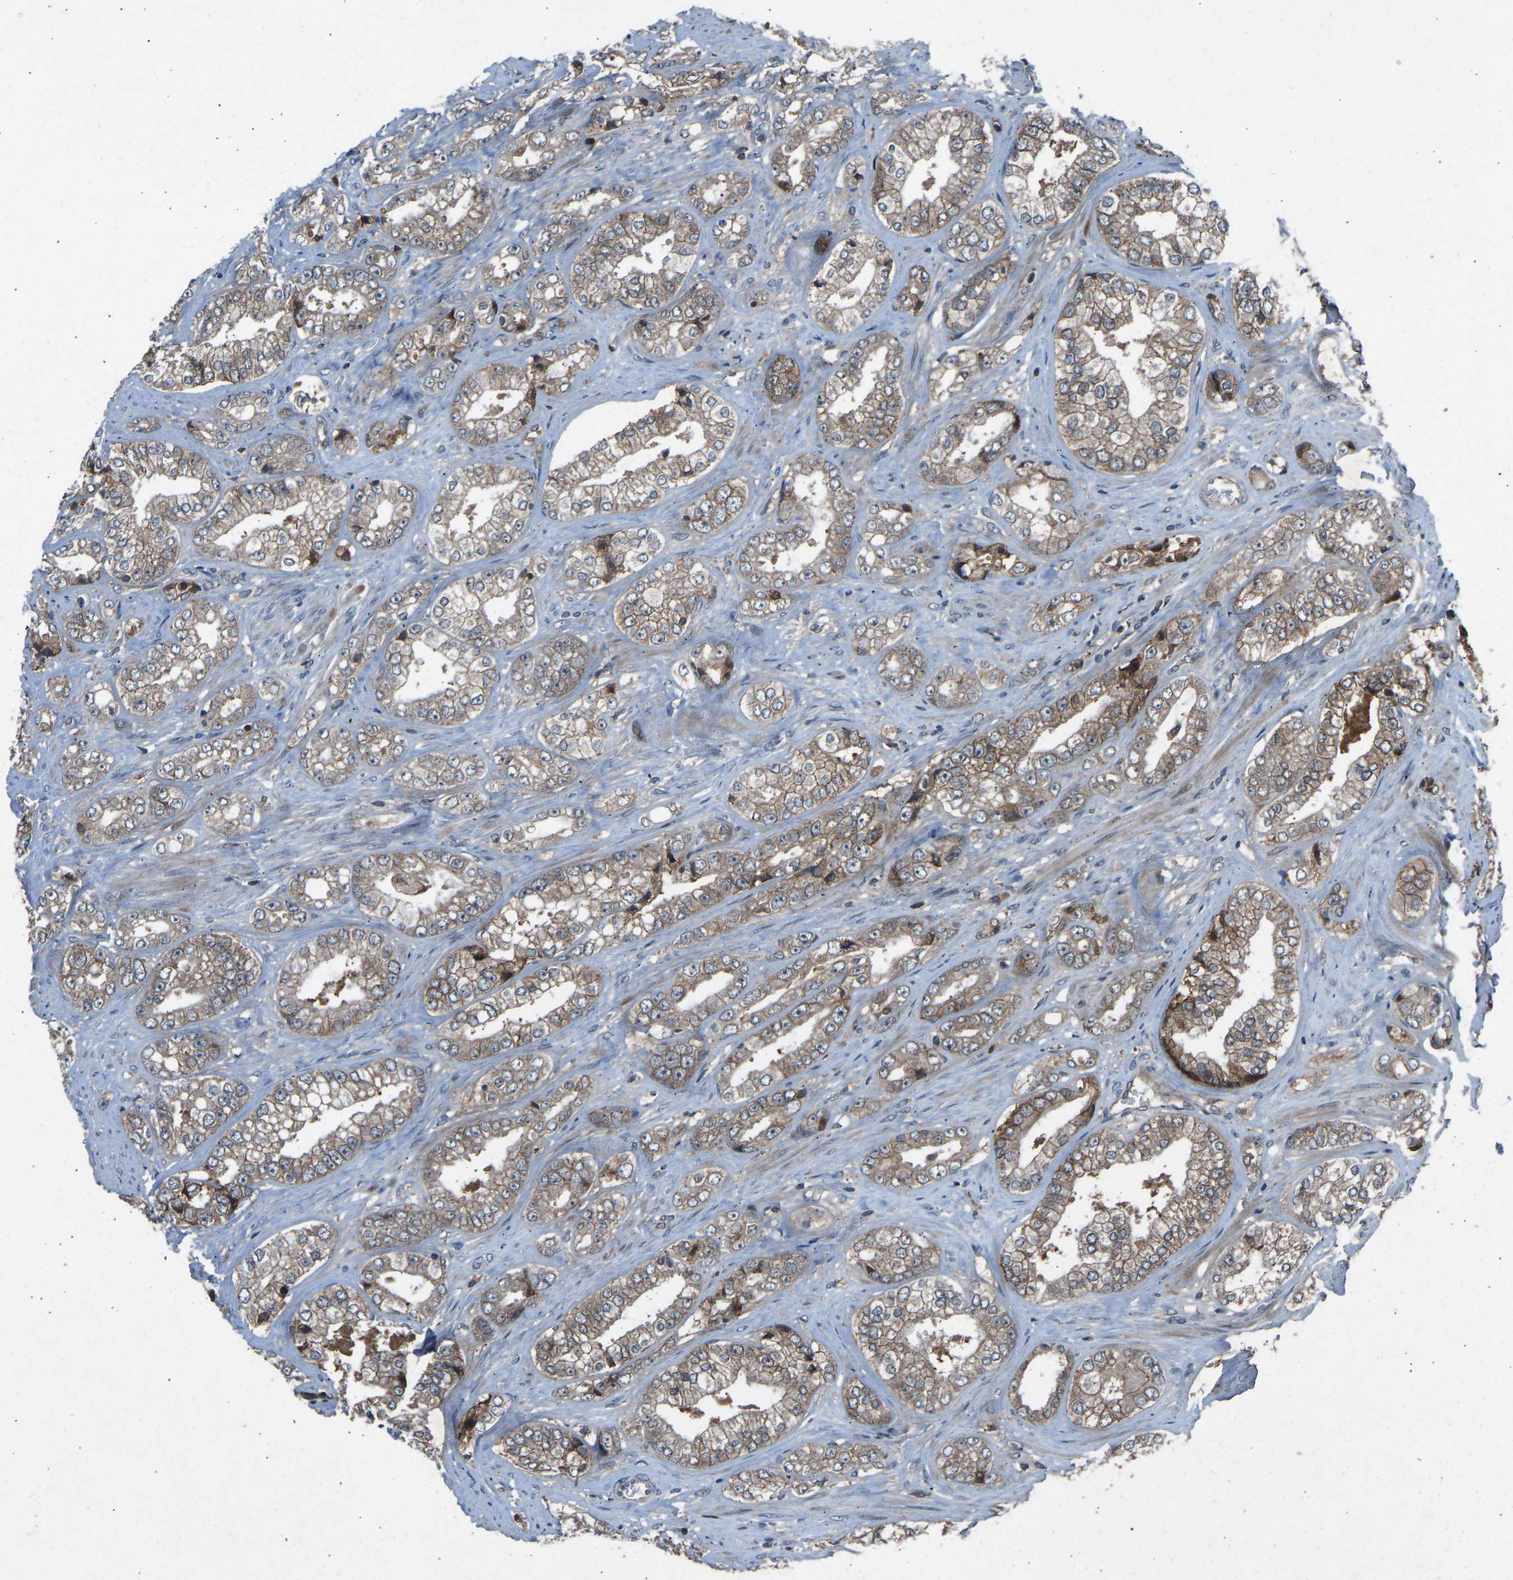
{"staining": {"intensity": "weak", "quantity": ">75%", "location": "cytoplasmic/membranous"}, "tissue": "prostate cancer", "cell_type": "Tumor cells", "image_type": "cancer", "snomed": [{"axis": "morphology", "description": "Adenocarcinoma, High grade"}, {"axis": "topography", "description": "Prostate"}], "caption": "High-power microscopy captured an immunohistochemistry photomicrograph of prostate cancer (adenocarcinoma (high-grade)), revealing weak cytoplasmic/membranous positivity in approximately >75% of tumor cells.", "gene": "SLC43A1", "patient": {"sex": "male", "age": 61}}